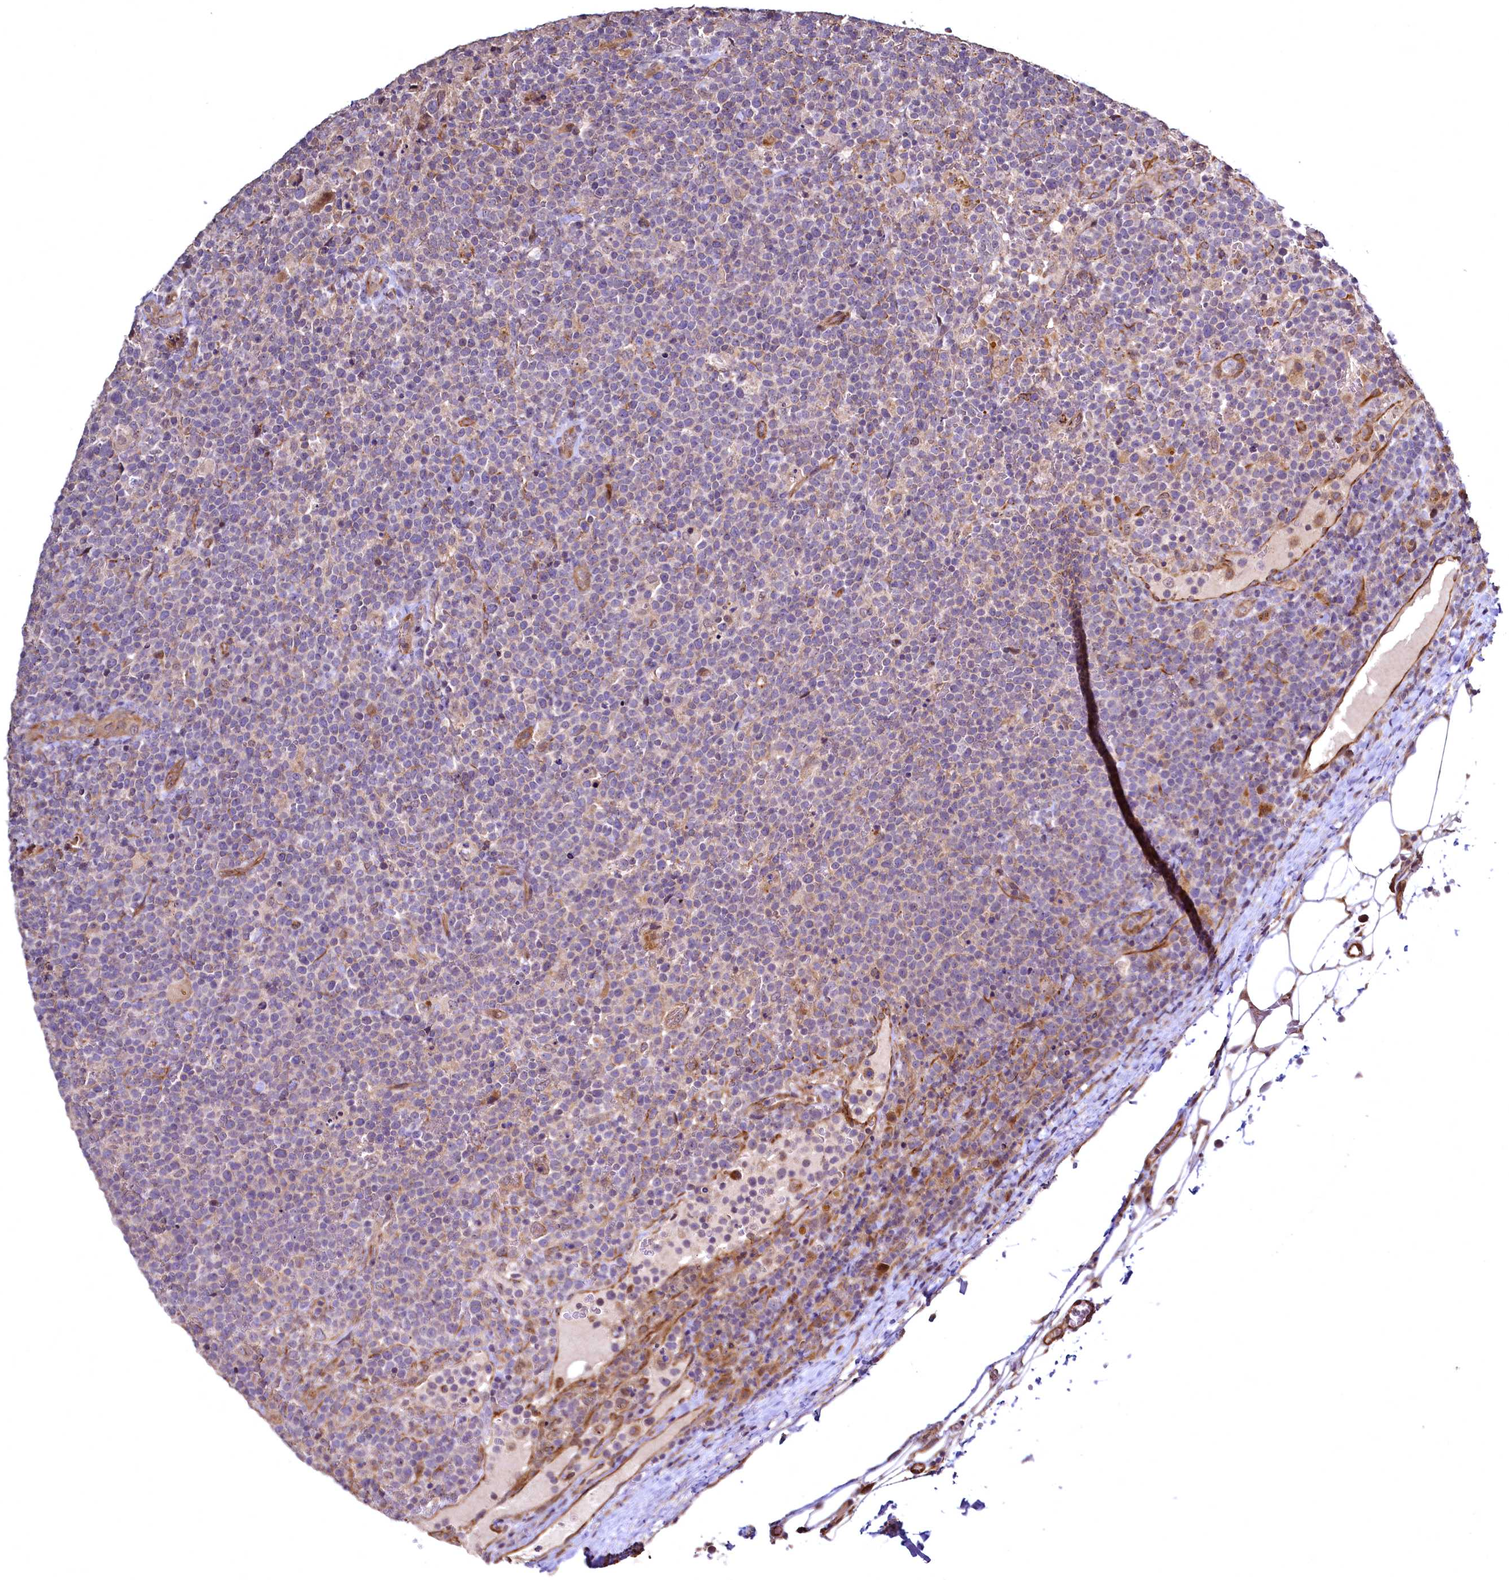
{"staining": {"intensity": "negative", "quantity": "none", "location": "none"}, "tissue": "lymphoma", "cell_type": "Tumor cells", "image_type": "cancer", "snomed": [{"axis": "morphology", "description": "Malignant lymphoma, non-Hodgkin's type, High grade"}, {"axis": "topography", "description": "Lymph node"}], "caption": "This is a photomicrograph of immunohistochemistry (IHC) staining of high-grade malignant lymphoma, non-Hodgkin's type, which shows no expression in tumor cells. (DAB (3,3'-diaminobenzidine) immunohistochemistry with hematoxylin counter stain).", "gene": "TBCEL", "patient": {"sex": "male", "age": 61}}